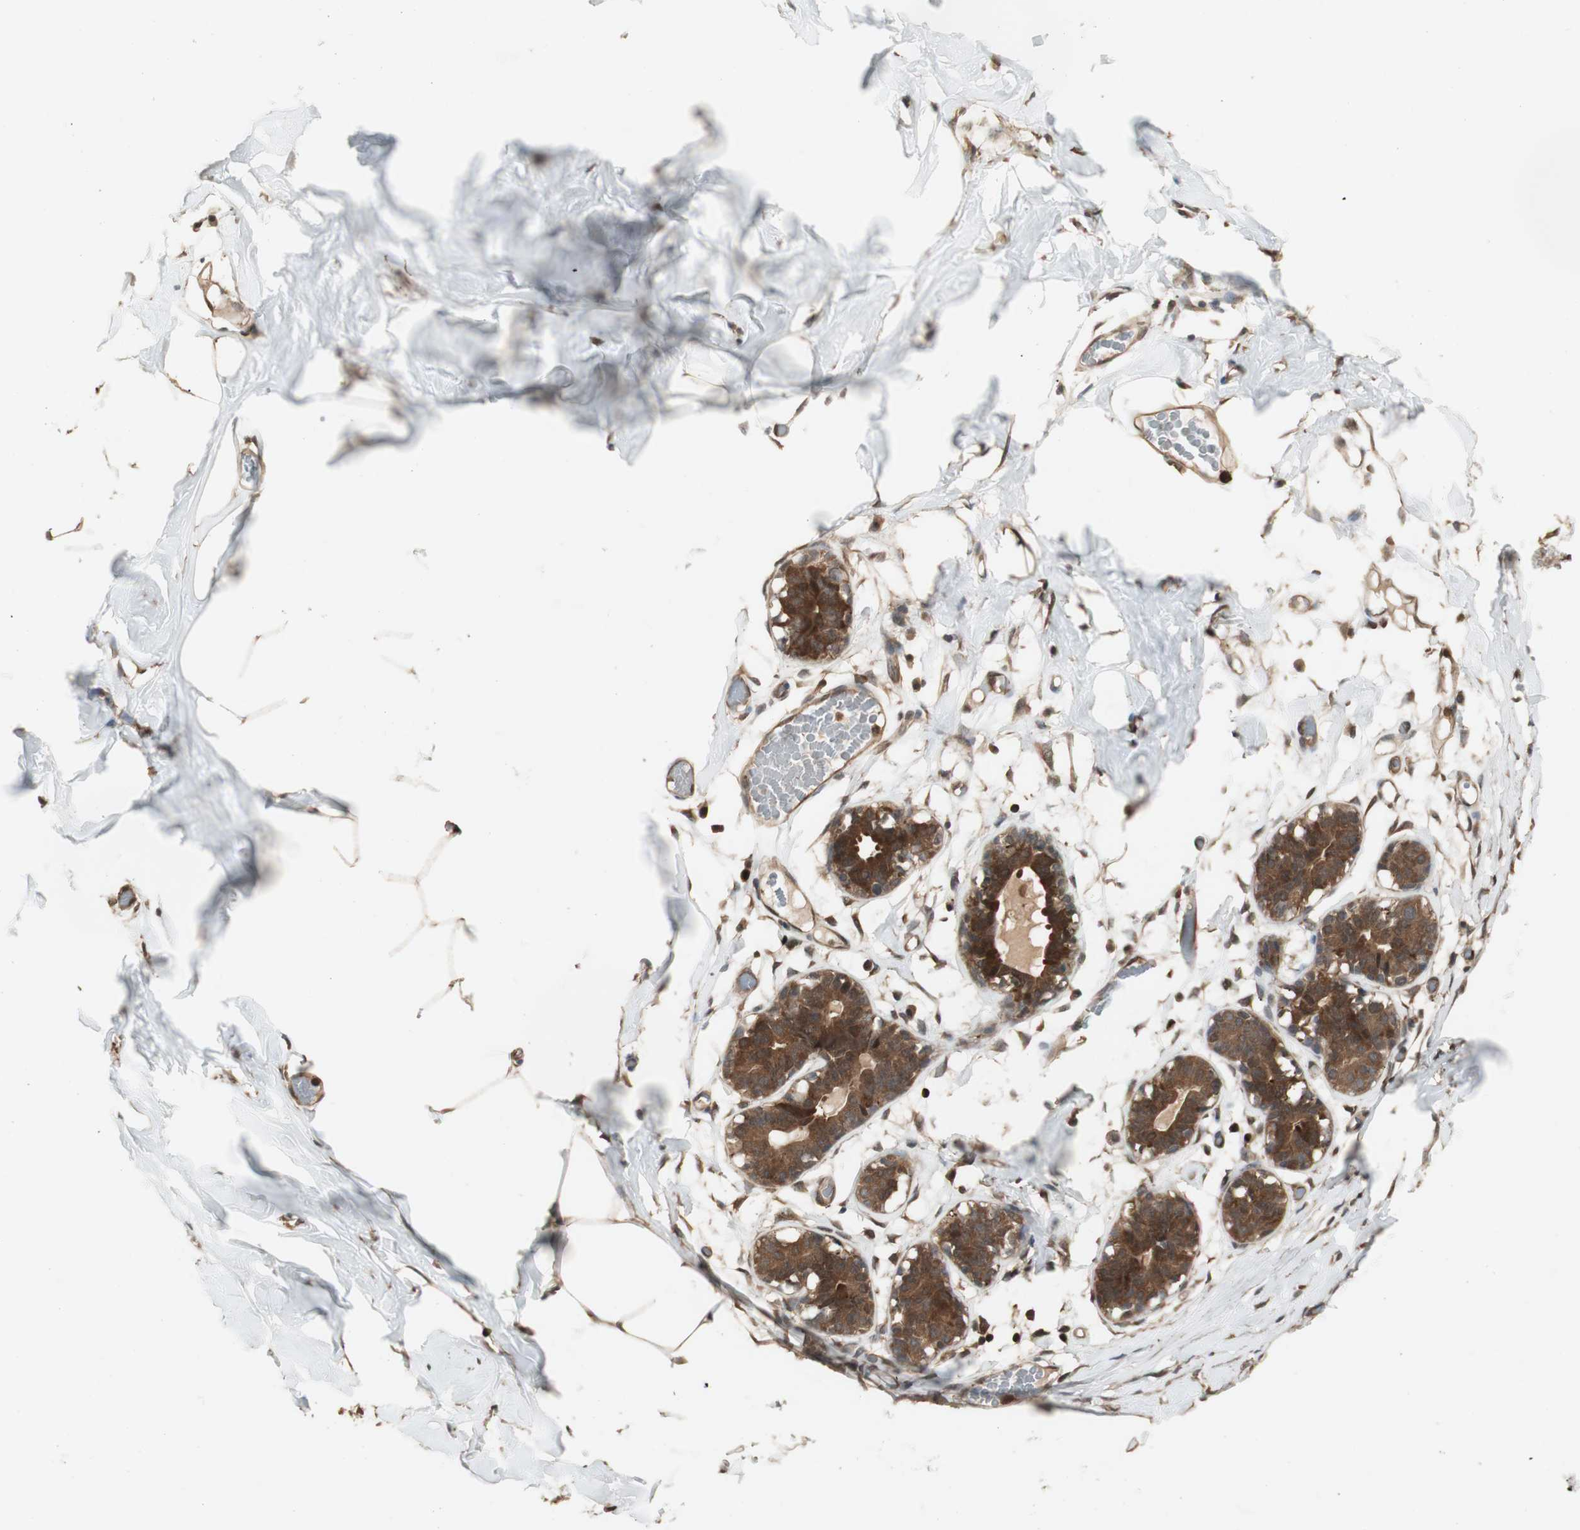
{"staining": {"intensity": "moderate", "quantity": ">75%", "location": "cytoplasmic/membranous"}, "tissue": "adipose tissue", "cell_type": "Adipocytes", "image_type": "normal", "snomed": [{"axis": "morphology", "description": "Normal tissue, NOS"}, {"axis": "topography", "description": "Breast"}, {"axis": "topography", "description": "Adipose tissue"}], "caption": "The immunohistochemical stain shows moderate cytoplasmic/membranous positivity in adipocytes of benign adipose tissue.", "gene": "YWHAB", "patient": {"sex": "female", "age": 25}}